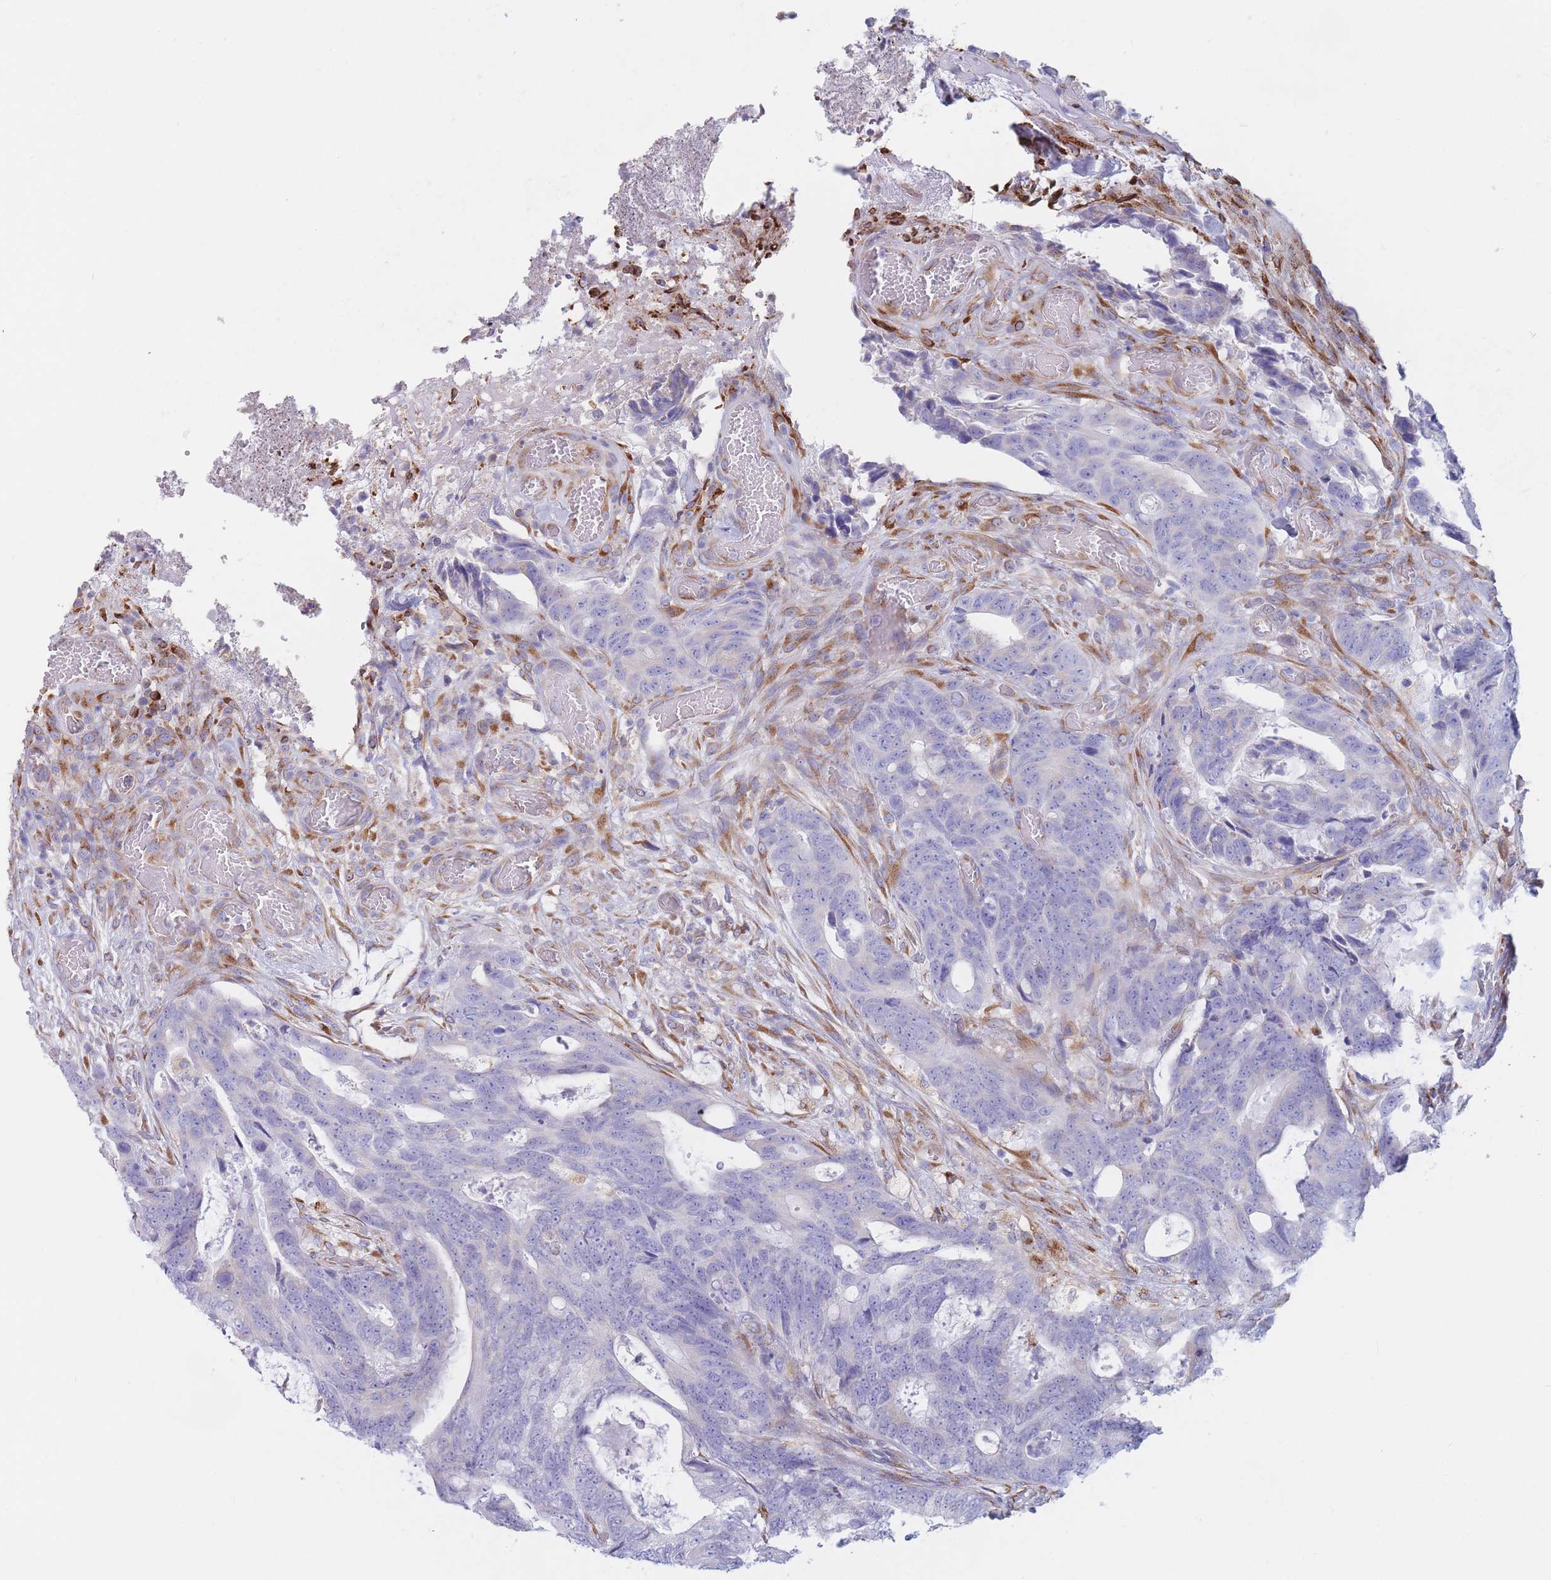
{"staining": {"intensity": "negative", "quantity": "none", "location": "none"}, "tissue": "colorectal cancer", "cell_type": "Tumor cells", "image_type": "cancer", "snomed": [{"axis": "morphology", "description": "Adenocarcinoma, NOS"}, {"axis": "topography", "description": "Colon"}], "caption": "Colorectal adenocarcinoma was stained to show a protein in brown. There is no significant expression in tumor cells.", "gene": "MRPL30", "patient": {"sex": "female", "age": 82}}